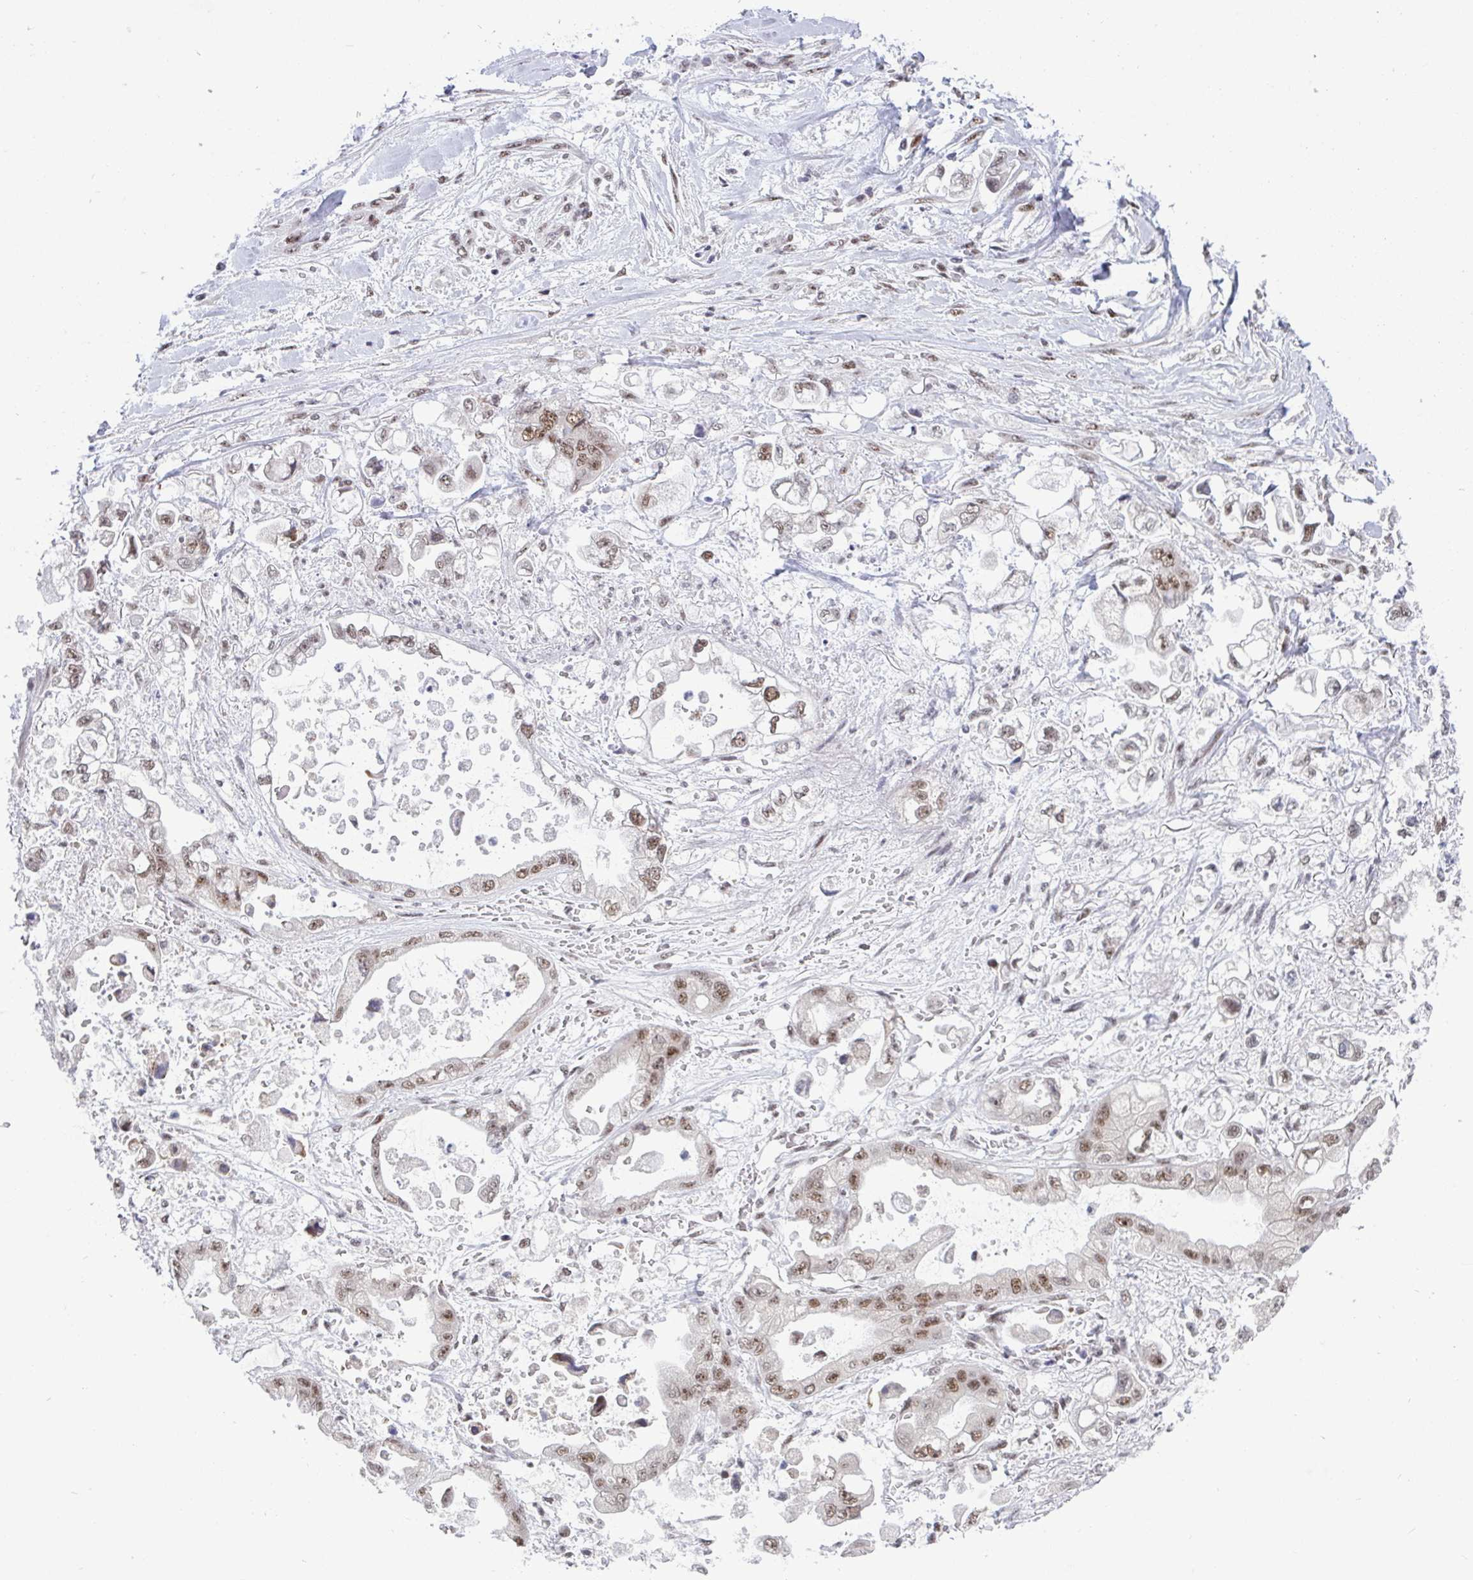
{"staining": {"intensity": "moderate", "quantity": "25%-75%", "location": "nuclear"}, "tissue": "stomach cancer", "cell_type": "Tumor cells", "image_type": "cancer", "snomed": [{"axis": "morphology", "description": "Adenocarcinoma, NOS"}, {"axis": "topography", "description": "Stomach"}], "caption": "About 25%-75% of tumor cells in stomach cancer (adenocarcinoma) reveal moderate nuclear protein staining as visualized by brown immunohistochemical staining.", "gene": "WBP11", "patient": {"sex": "male", "age": 62}}